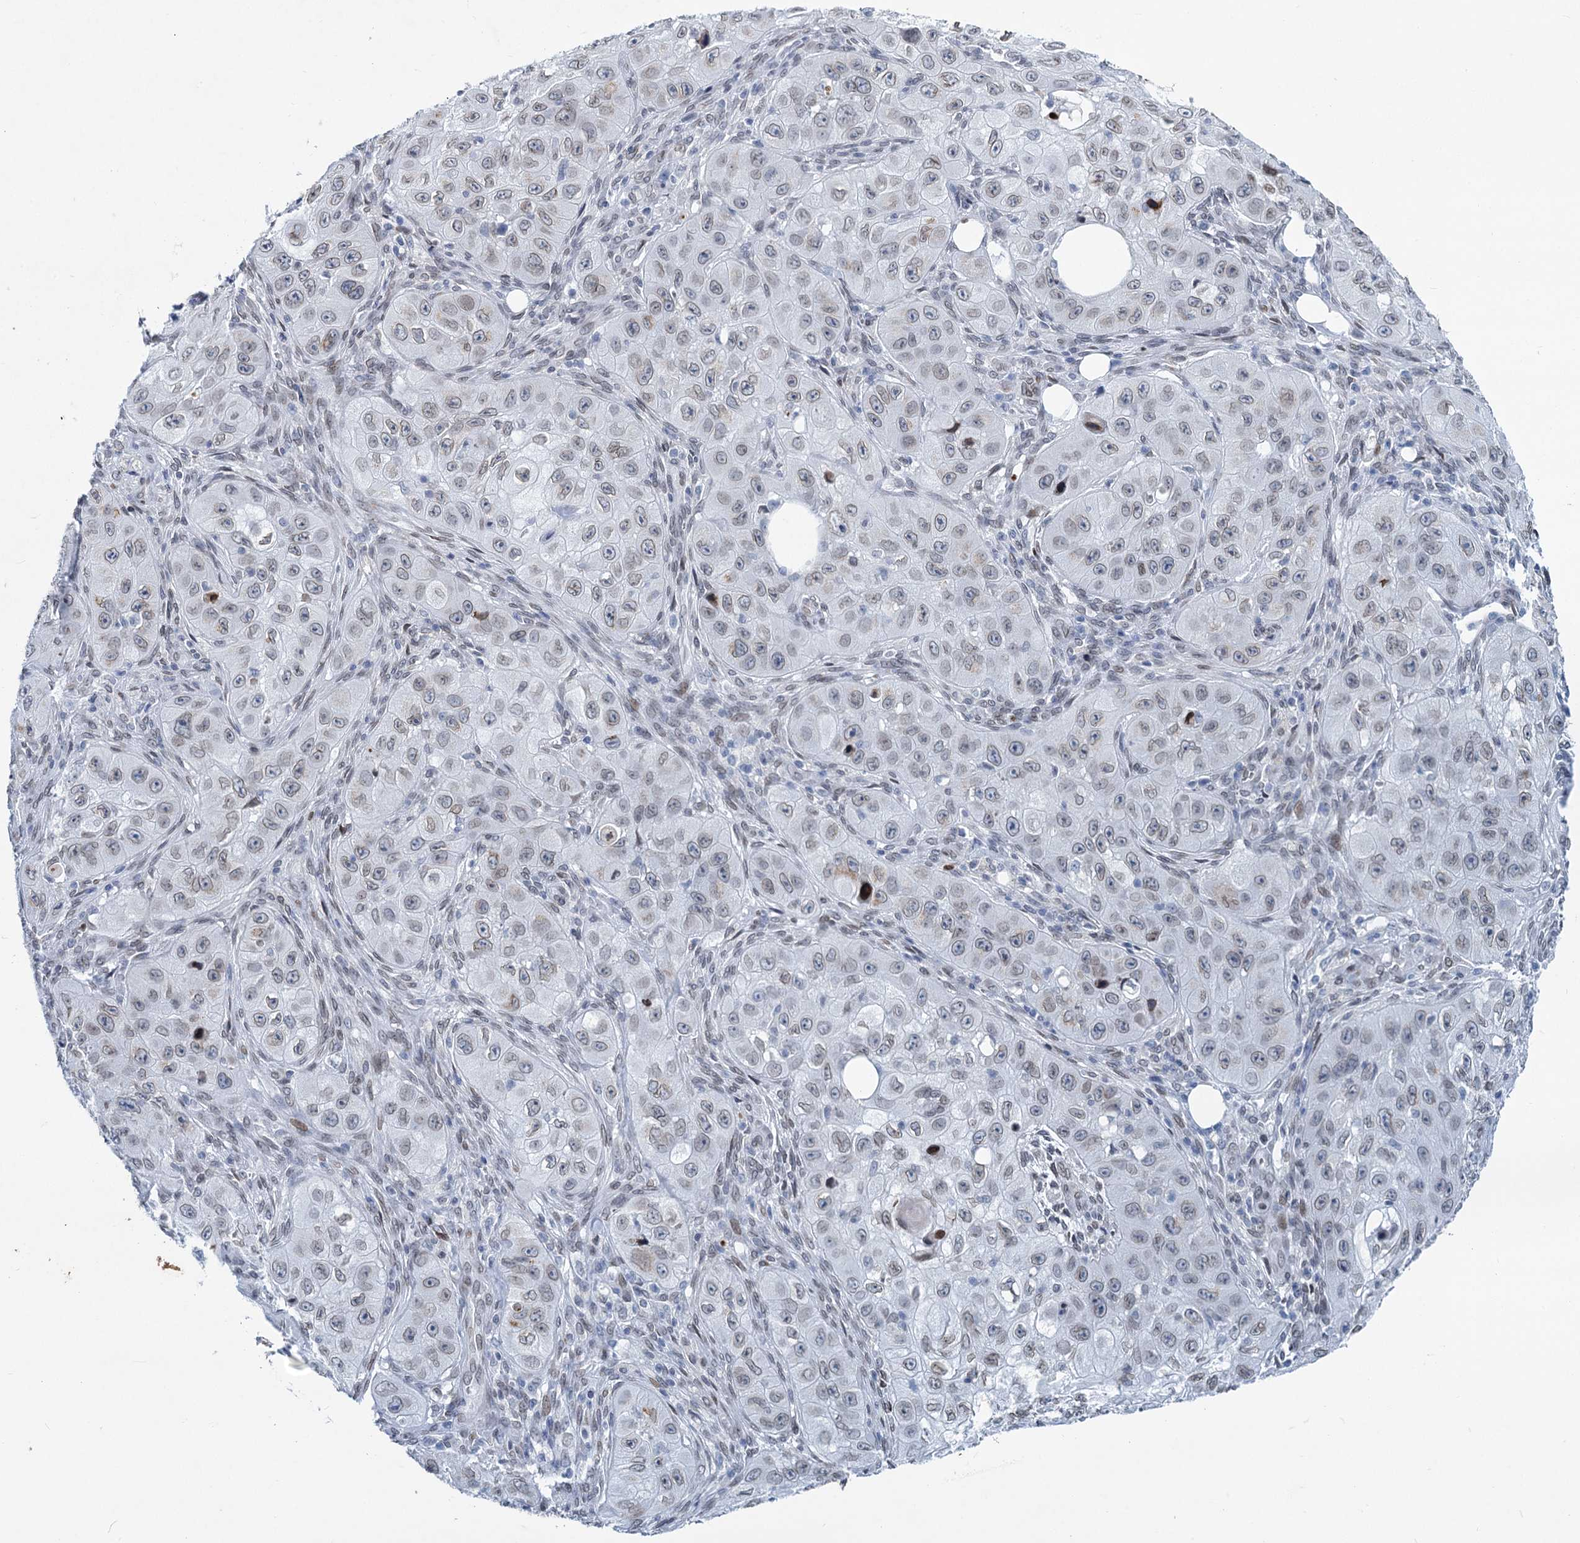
{"staining": {"intensity": "weak", "quantity": "25%-75%", "location": "nuclear"}, "tissue": "skin cancer", "cell_type": "Tumor cells", "image_type": "cancer", "snomed": [{"axis": "morphology", "description": "Squamous cell carcinoma, NOS"}, {"axis": "topography", "description": "Skin"}, {"axis": "topography", "description": "Subcutis"}], "caption": "This micrograph exhibits IHC staining of human skin cancer, with low weak nuclear positivity in approximately 25%-75% of tumor cells.", "gene": "PRSS35", "patient": {"sex": "male", "age": 73}}